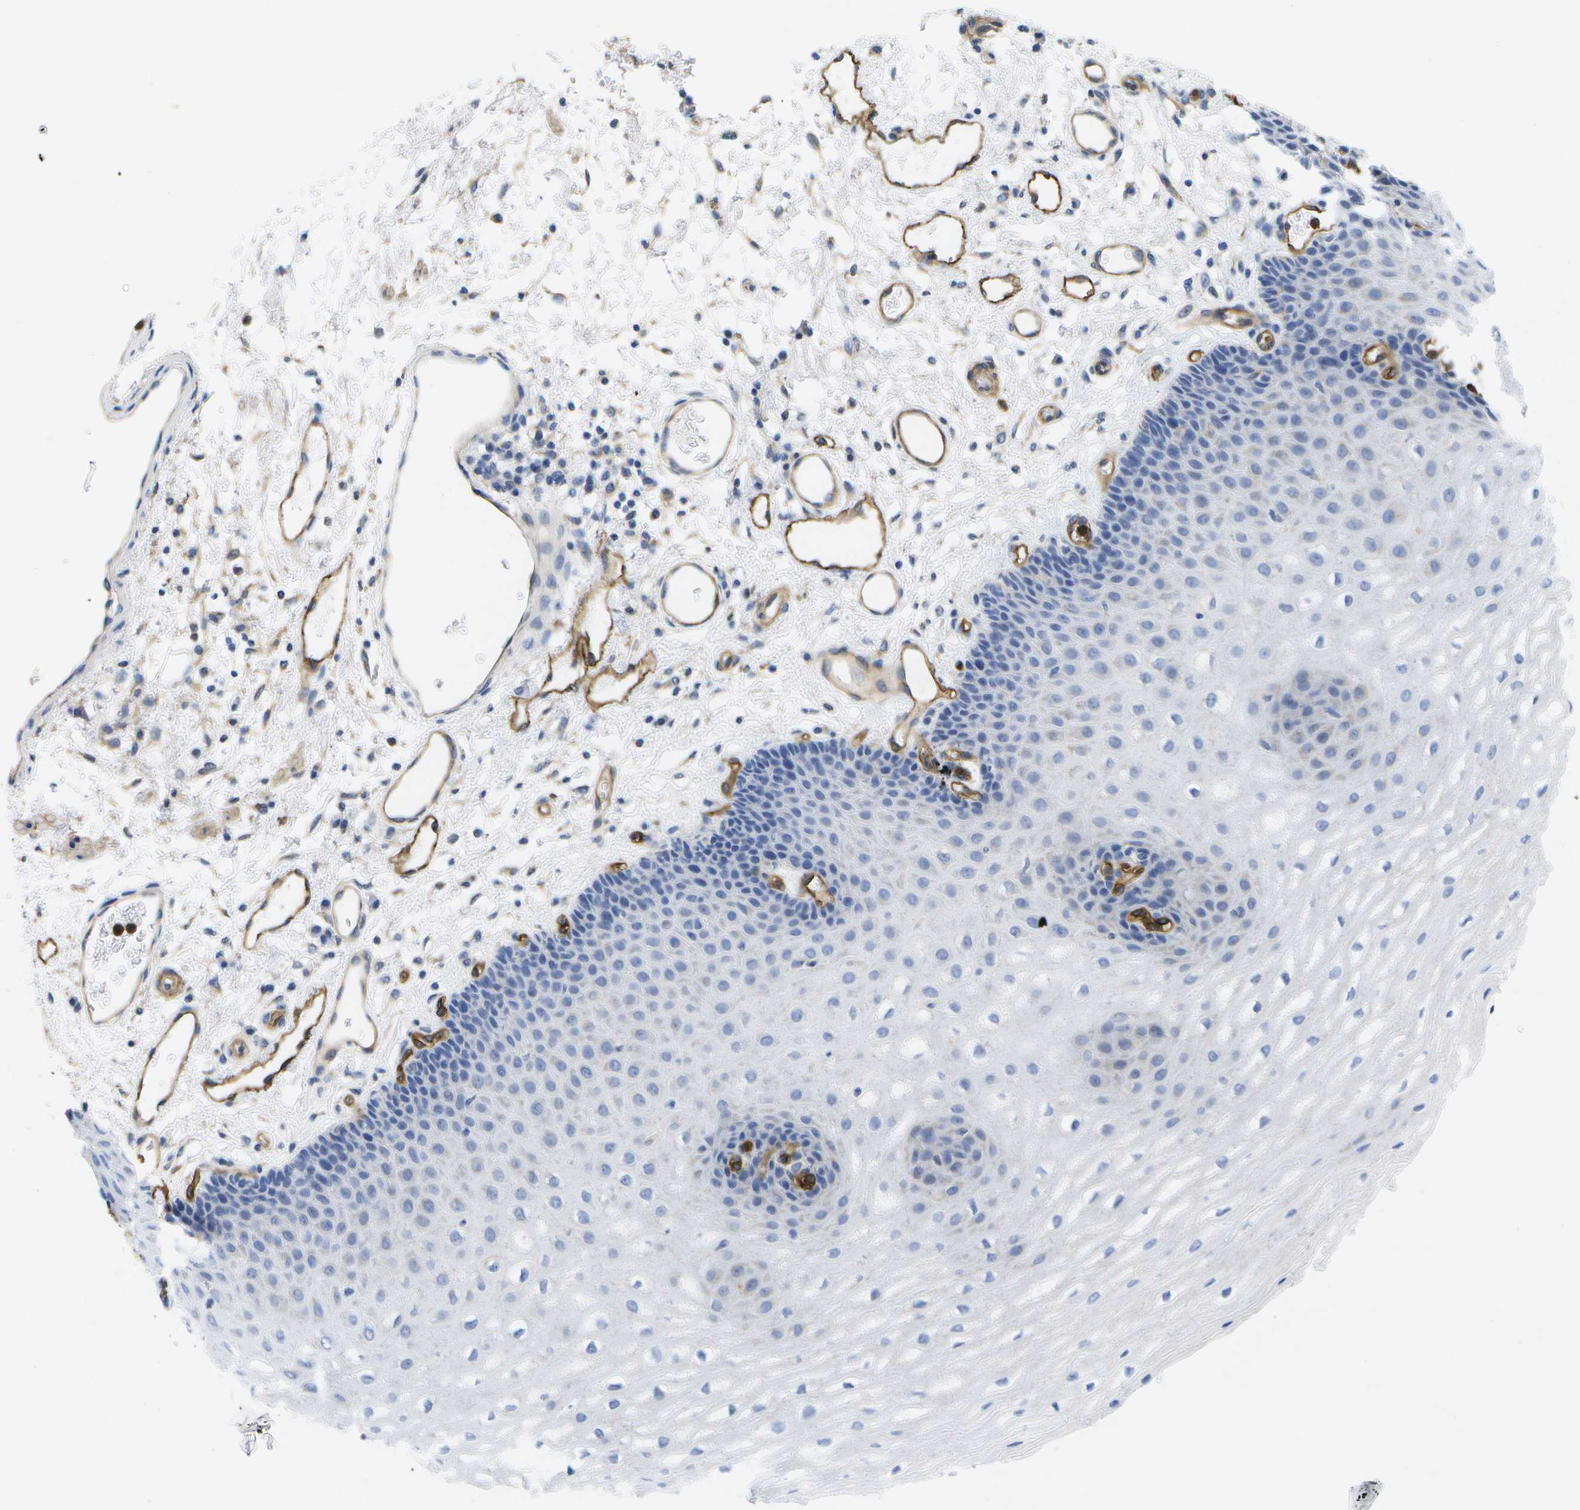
{"staining": {"intensity": "negative", "quantity": "none", "location": "none"}, "tissue": "esophagus", "cell_type": "Squamous epithelial cells", "image_type": "normal", "snomed": [{"axis": "morphology", "description": "Normal tissue, NOS"}, {"axis": "topography", "description": "Esophagus"}], "caption": "Squamous epithelial cells show no significant expression in unremarkable esophagus. The staining was performed using DAB to visualize the protein expression in brown, while the nuclei were stained in blue with hematoxylin (Magnification: 20x).", "gene": "DYSF", "patient": {"sex": "male", "age": 54}}